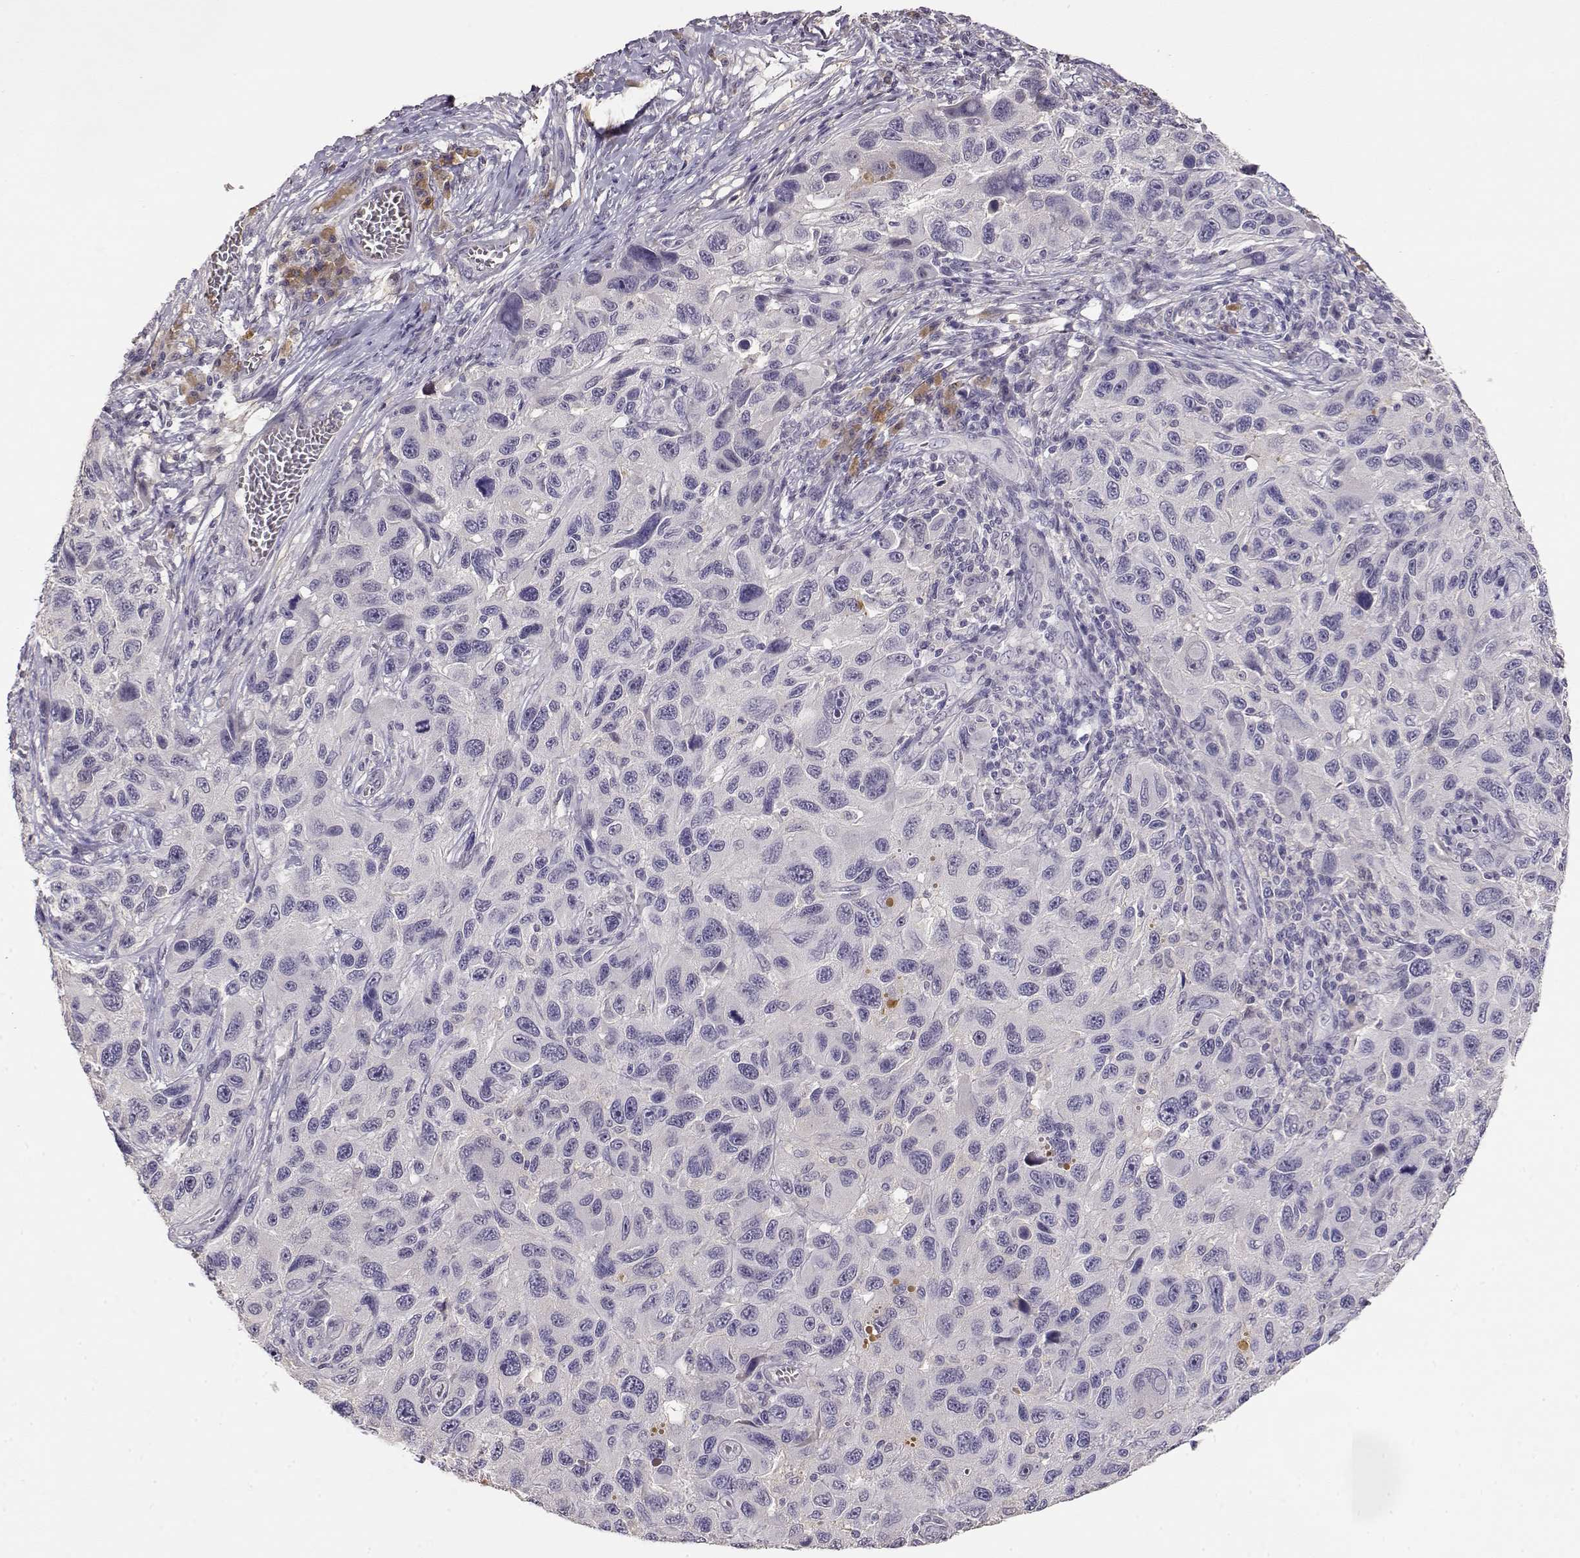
{"staining": {"intensity": "negative", "quantity": "none", "location": "none"}, "tissue": "melanoma", "cell_type": "Tumor cells", "image_type": "cancer", "snomed": [{"axis": "morphology", "description": "Malignant melanoma, NOS"}, {"axis": "topography", "description": "Skin"}], "caption": "Photomicrograph shows no significant protein staining in tumor cells of malignant melanoma.", "gene": "TACR1", "patient": {"sex": "male", "age": 53}}